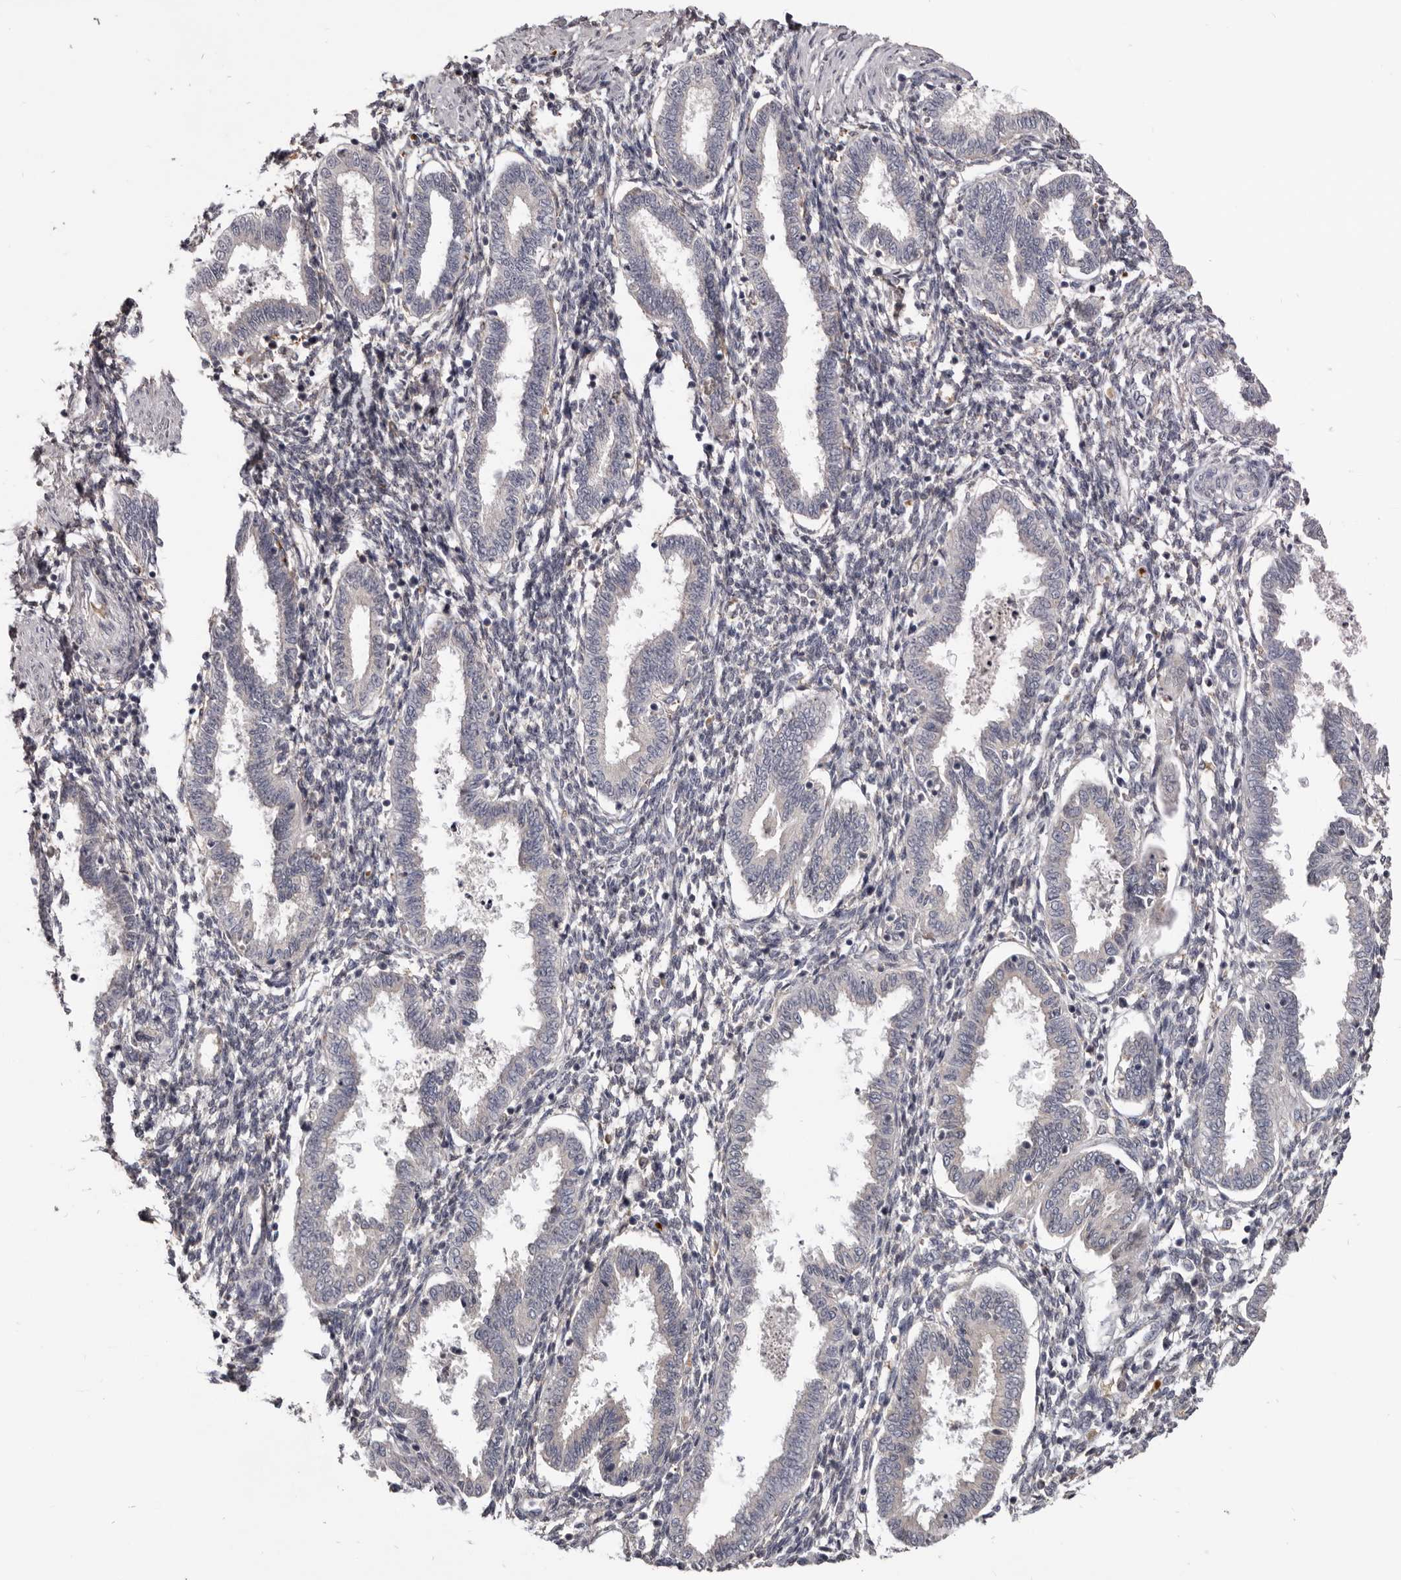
{"staining": {"intensity": "negative", "quantity": "none", "location": "none"}, "tissue": "endometrium", "cell_type": "Cells in endometrial stroma", "image_type": "normal", "snomed": [{"axis": "morphology", "description": "Normal tissue, NOS"}, {"axis": "topography", "description": "Endometrium"}], "caption": "Micrograph shows no protein positivity in cells in endometrial stroma of benign endometrium.", "gene": "NENF", "patient": {"sex": "female", "age": 33}}